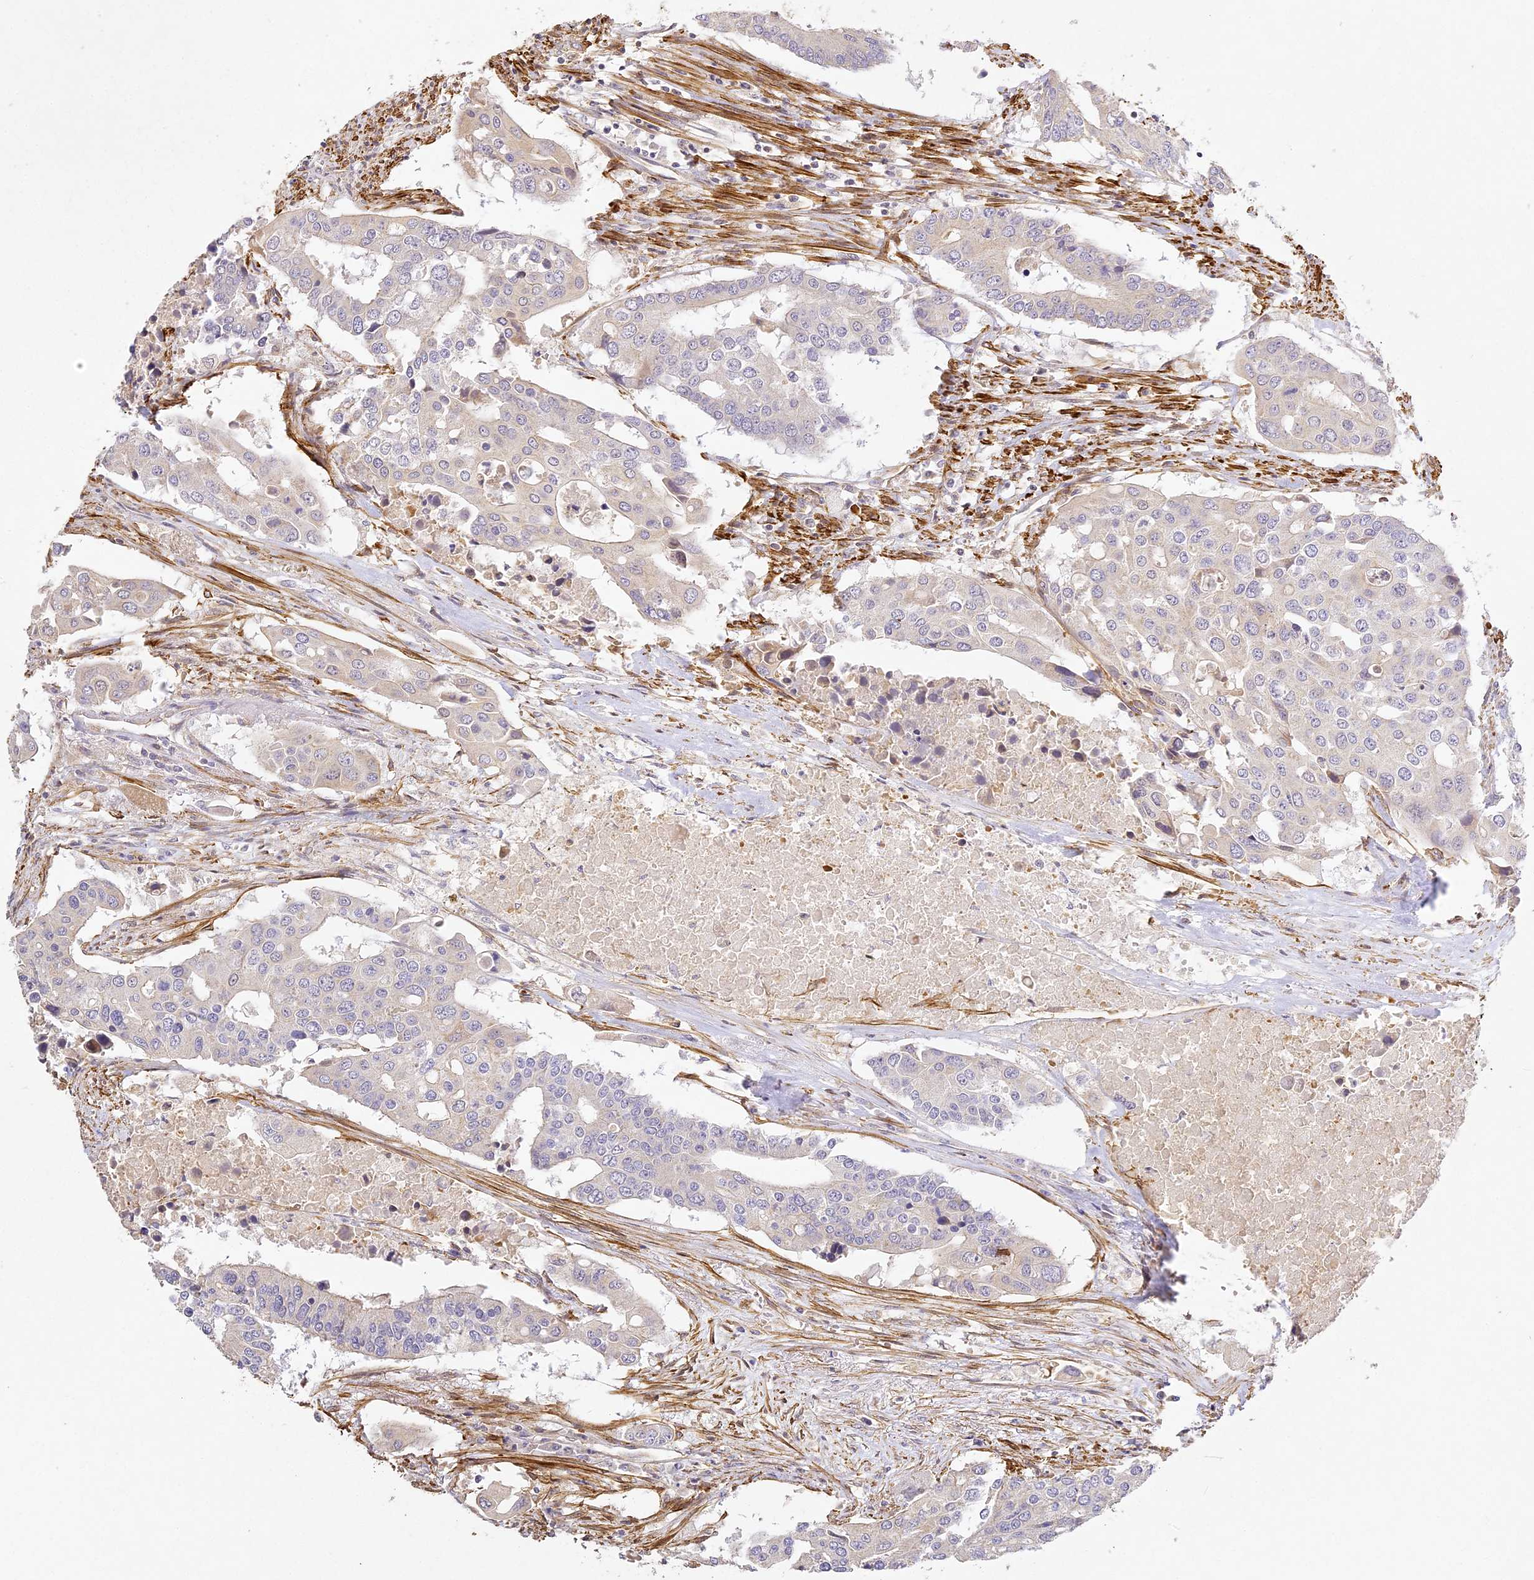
{"staining": {"intensity": "negative", "quantity": "none", "location": "none"}, "tissue": "colorectal cancer", "cell_type": "Tumor cells", "image_type": "cancer", "snomed": [{"axis": "morphology", "description": "Adenocarcinoma, NOS"}, {"axis": "topography", "description": "Colon"}], "caption": "High magnification brightfield microscopy of adenocarcinoma (colorectal) stained with DAB (3,3'-diaminobenzidine) (brown) and counterstained with hematoxylin (blue): tumor cells show no significant positivity.", "gene": "MED28", "patient": {"sex": "male", "age": 77}}